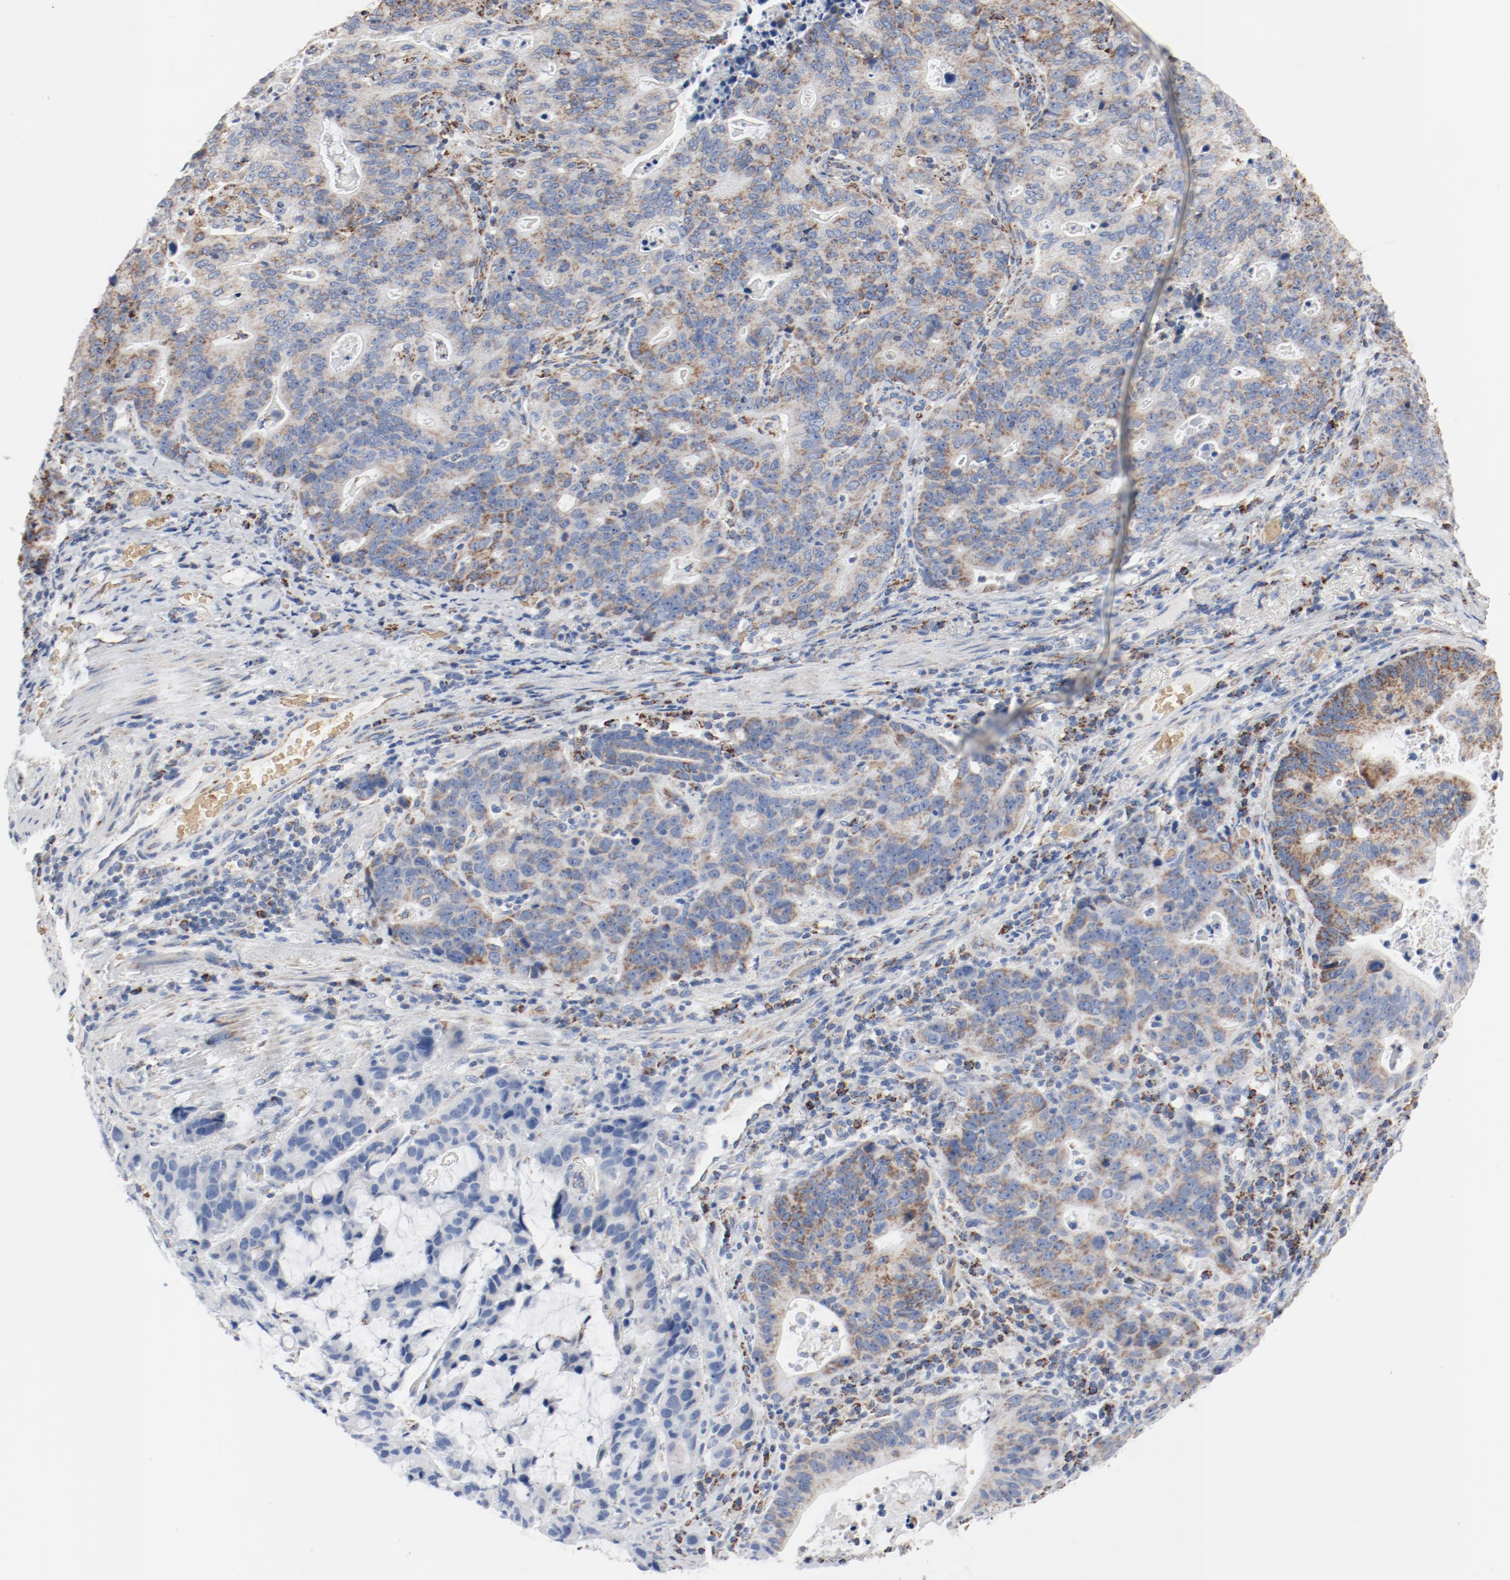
{"staining": {"intensity": "weak", "quantity": ">75%", "location": "cytoplasmic/membranous"}, "tissue": "stomach cancer", "cell_type": "Tumor cells", "image_type": "cancer", "snomed": [{"axis": "morphology", "description": "Adenocarcinoma, NOS"}, {"axis": "topography", "description": "Esophagus"}, {"axis": "topography", "description": "Stomach"}], "caption": "Adenocarcinoma (stomach) tissue reveals weak cytoplasmic/membranous staining in about >75% of tumor cells", "gene": "NDUFB8", "patient": {"sex": "male", "age": 74}}